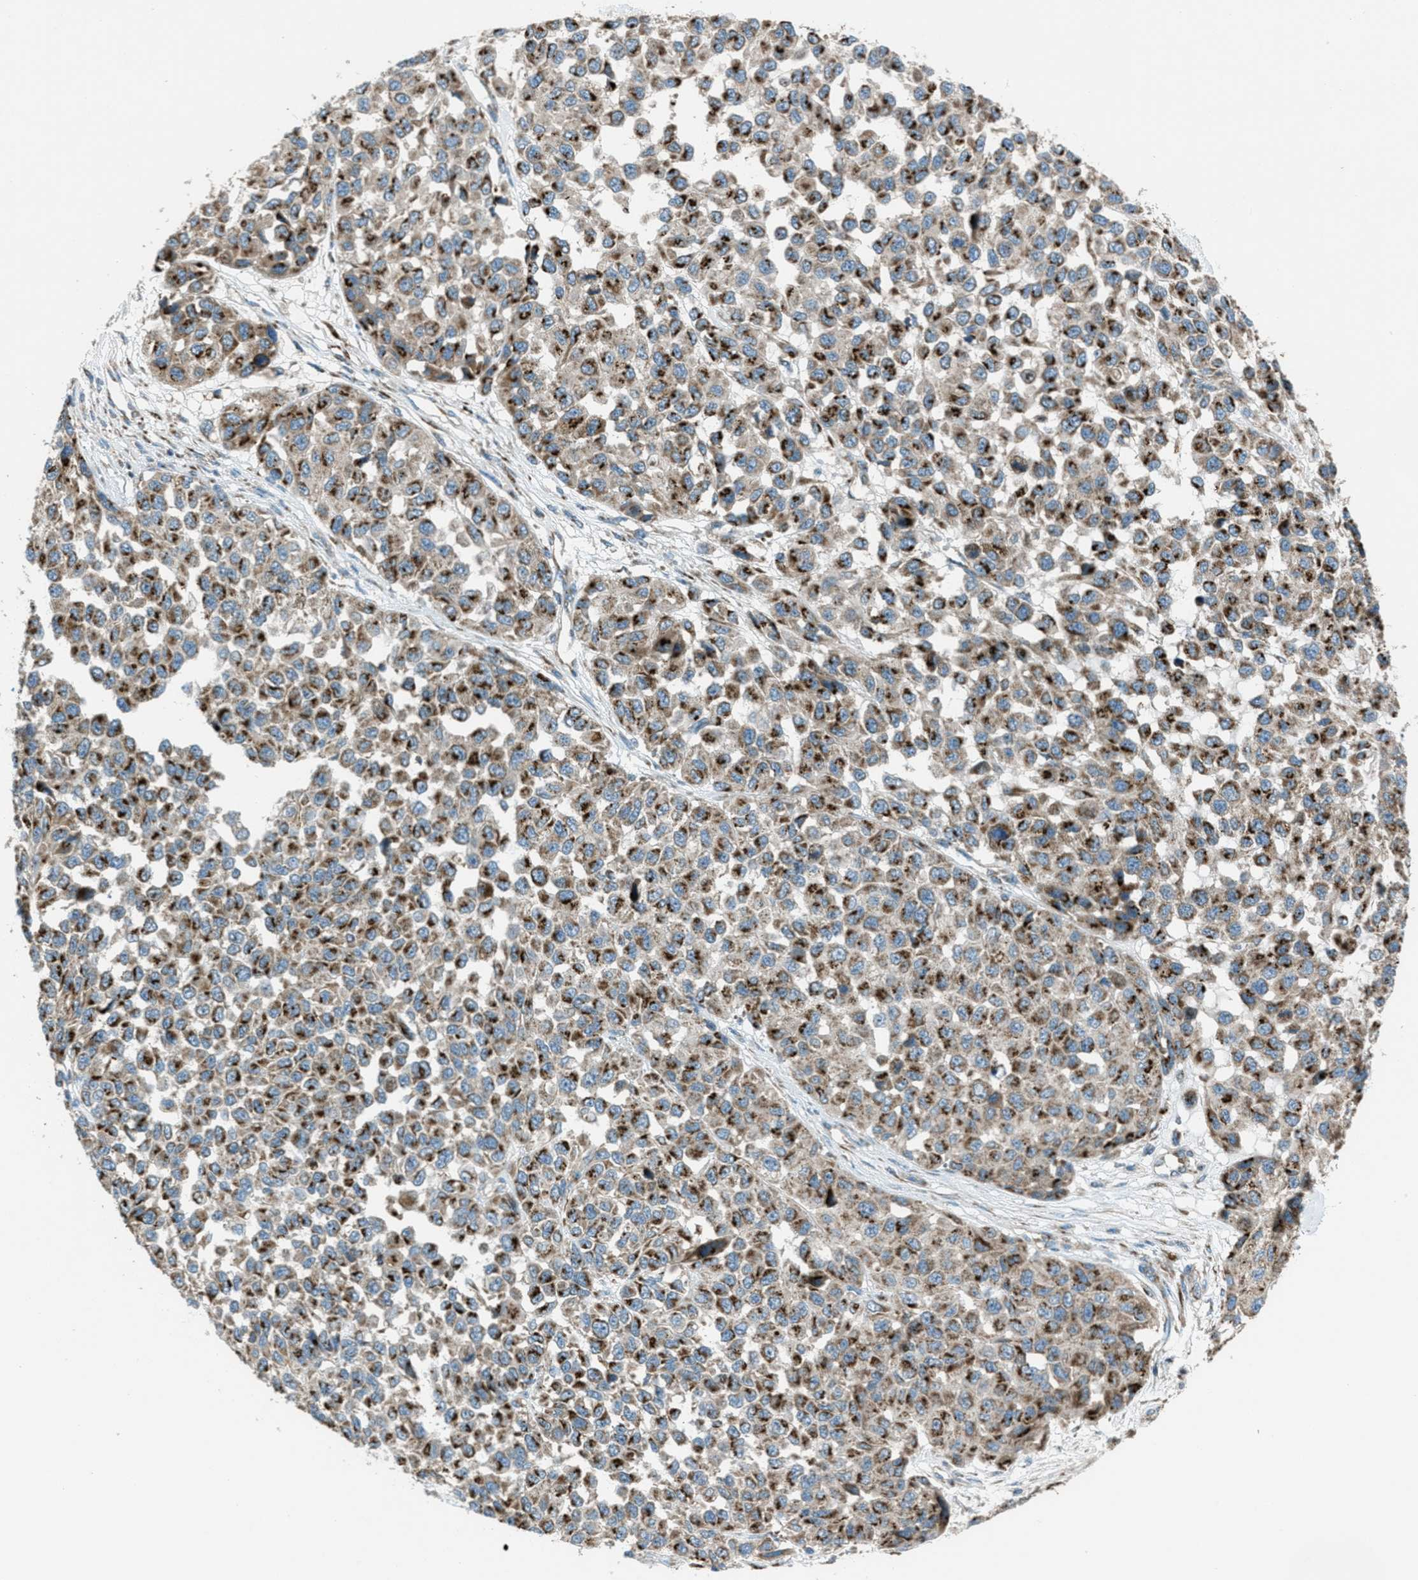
{"staining": {"intensity": "moderate", "quantity": ">75%", "location": "cytoplasmic/membranous"}, "tissue": "melanoma", "cell_type": "Tumor cells", "image_type": "cancer", "snomed": [{"axis": "morphology", "description": "Normal tissue, NOS"}, {"axis": "morphology", "description": "Malignant melanoma, NOS"}, {"axis": "topography", "description": "Skin"}], "caption": "Melanoma tissue displays moderate cytoplasmic/membranous staining in about >75% of tumor cells", "gene": "BCKDK", "patient": {"sex": "male", "age": 62}}